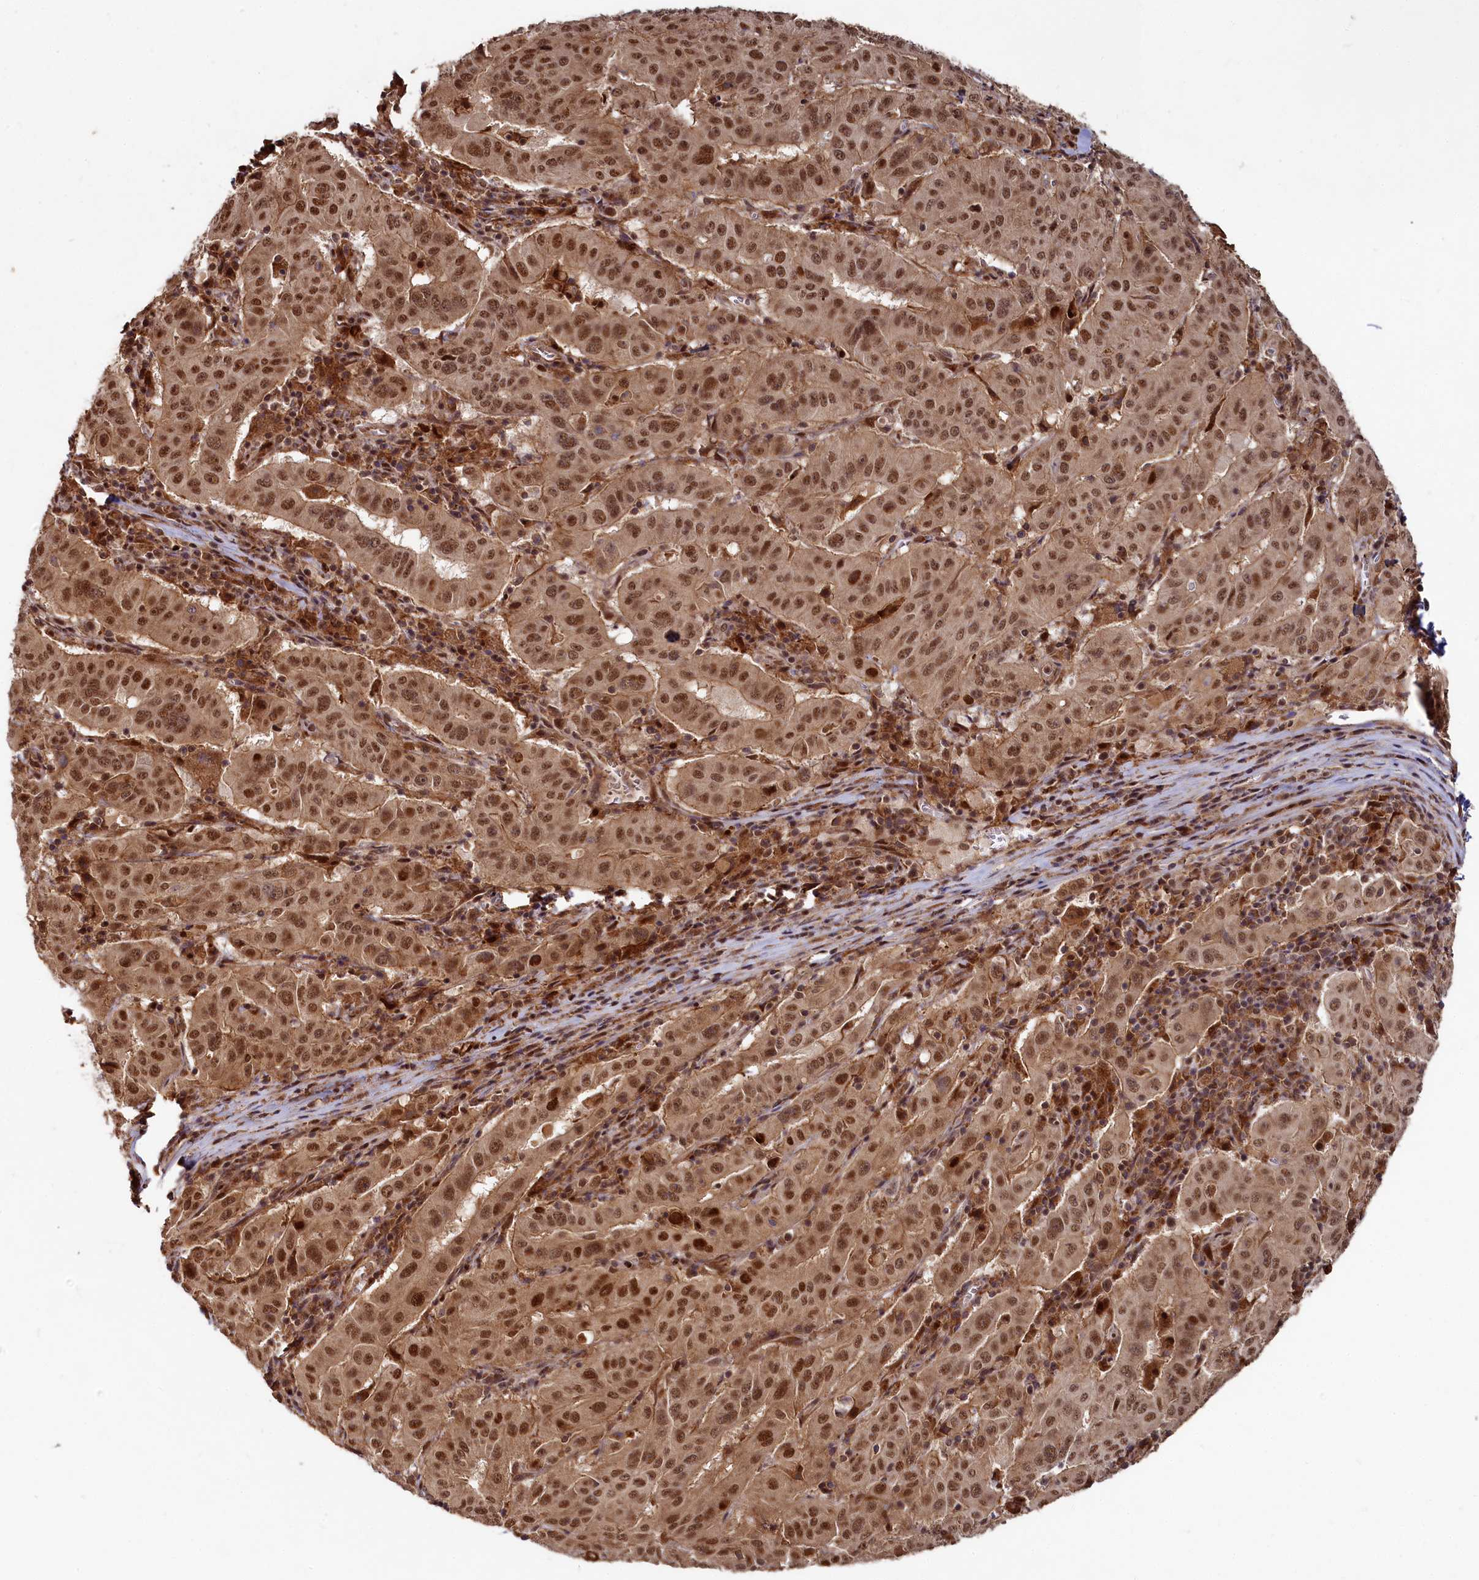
{"staining": {"intensity": "moderate", "quantity": ">75%", "location": "nuclear"}, "tissue": "pancreatic cancer", "cell_type": "Tumor cells", "image_type": "cancer", "snomed": [{"axis": "morphology", "description": "Adenocarcinoma, NOS"}, {"axis": "topography", "description": "Pancreas"}], "caption": "Tumor cells reveal moderate nuclear expression in about >75% of cells in pancreatic adenocarcinoma.", "gene": "TRIM23", "patient": {"sex": "male", "age": 63}}